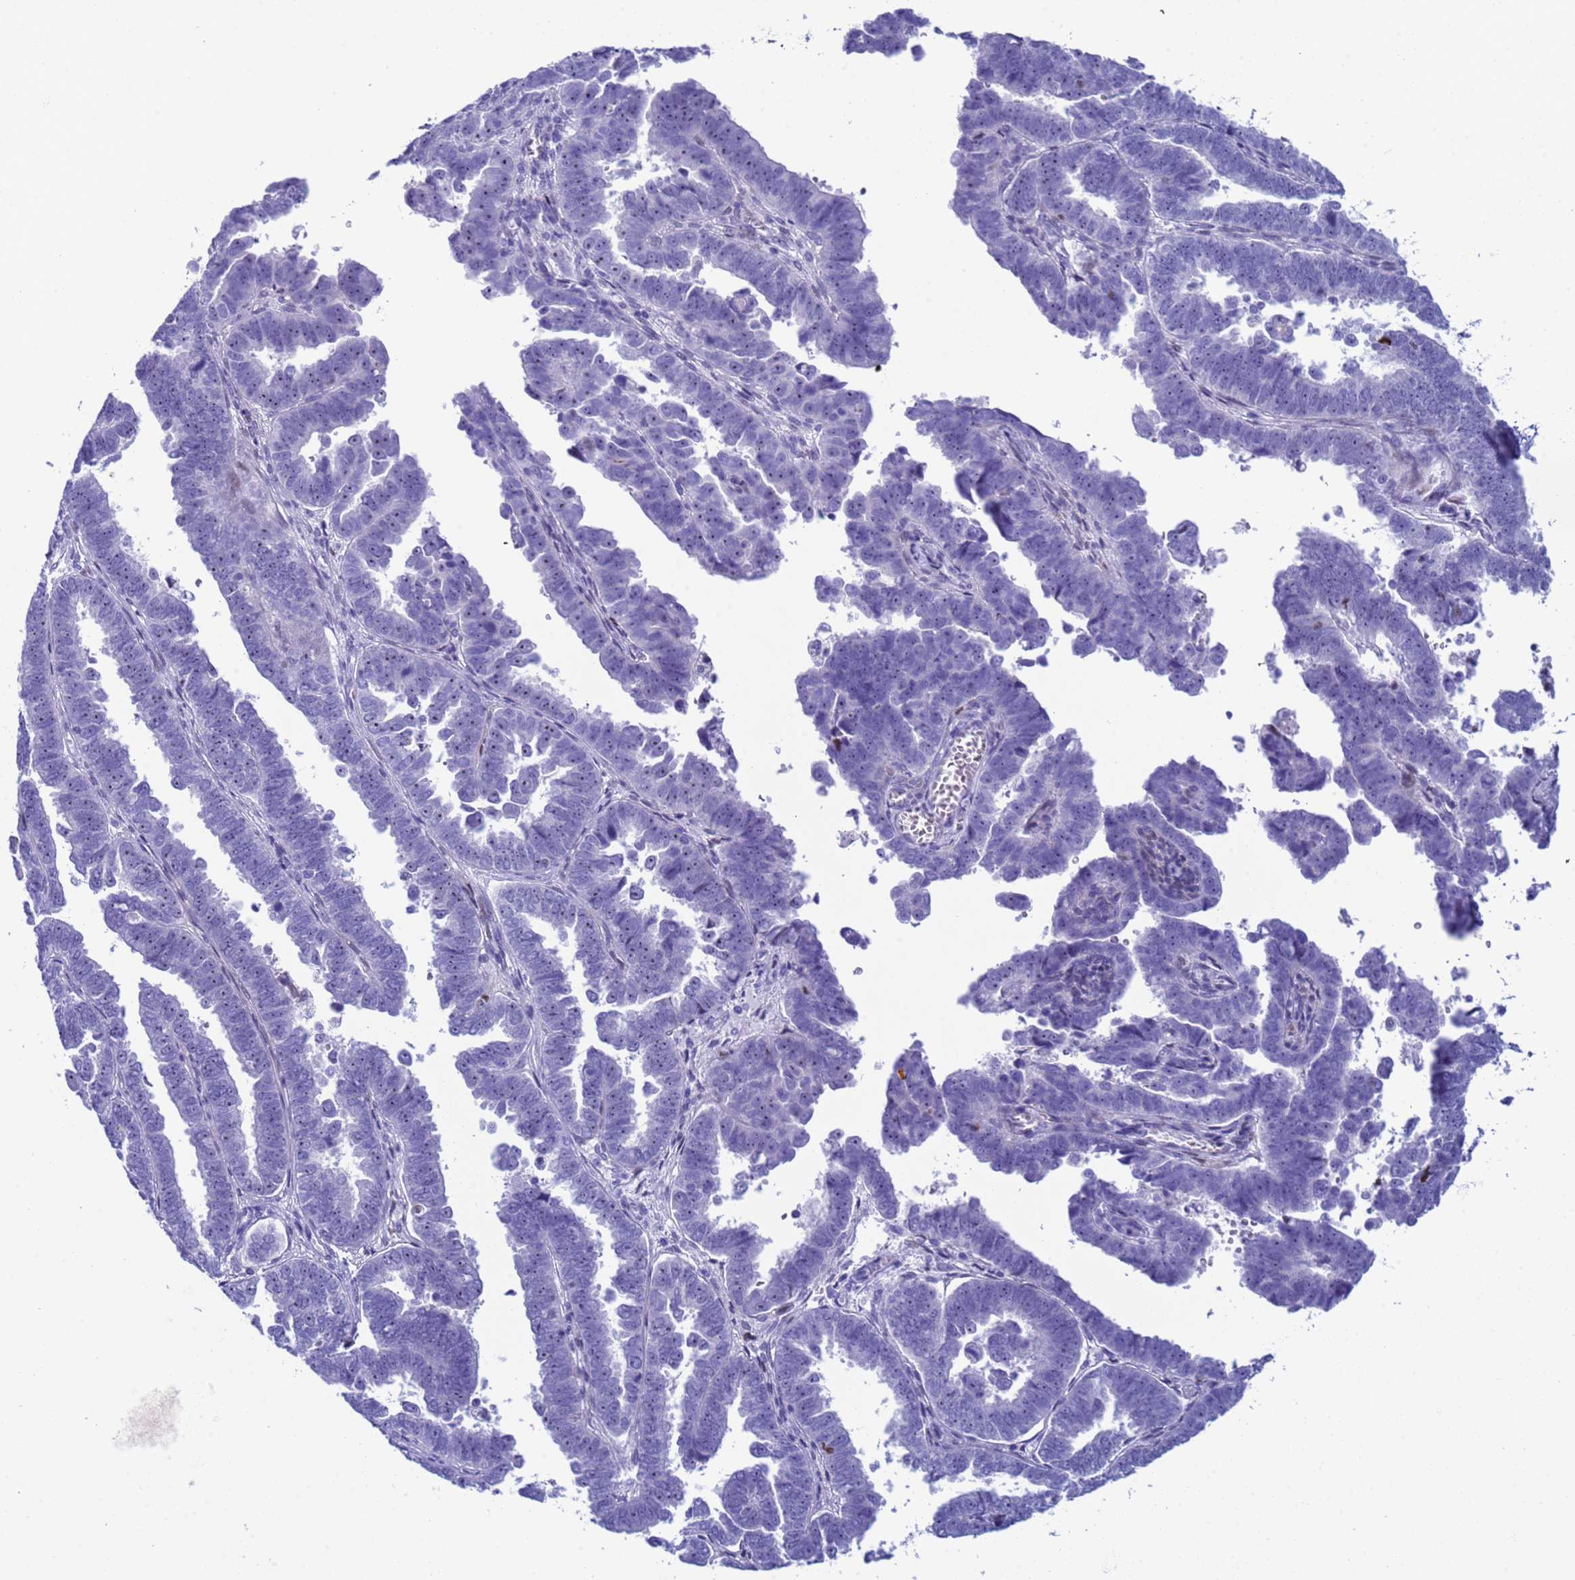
{"staining": {"intensity": "negative", "quantity": "none", "location": "none"}, "tissue": "endometrial cancer", "cell_type": "Tumor cells", "image_type": "cancer", "snomed": [{"axis": "morphology", "description": "Adenocarcinoma, NOS"}, {"axis": "topography", "description": "Endometrium"}], "caption": "There is no significant staining in tumor cells of endometrial cancer (adenocarcinoma).", "gene": "POP5", "patient": {"sex": "female", "age": 75}}